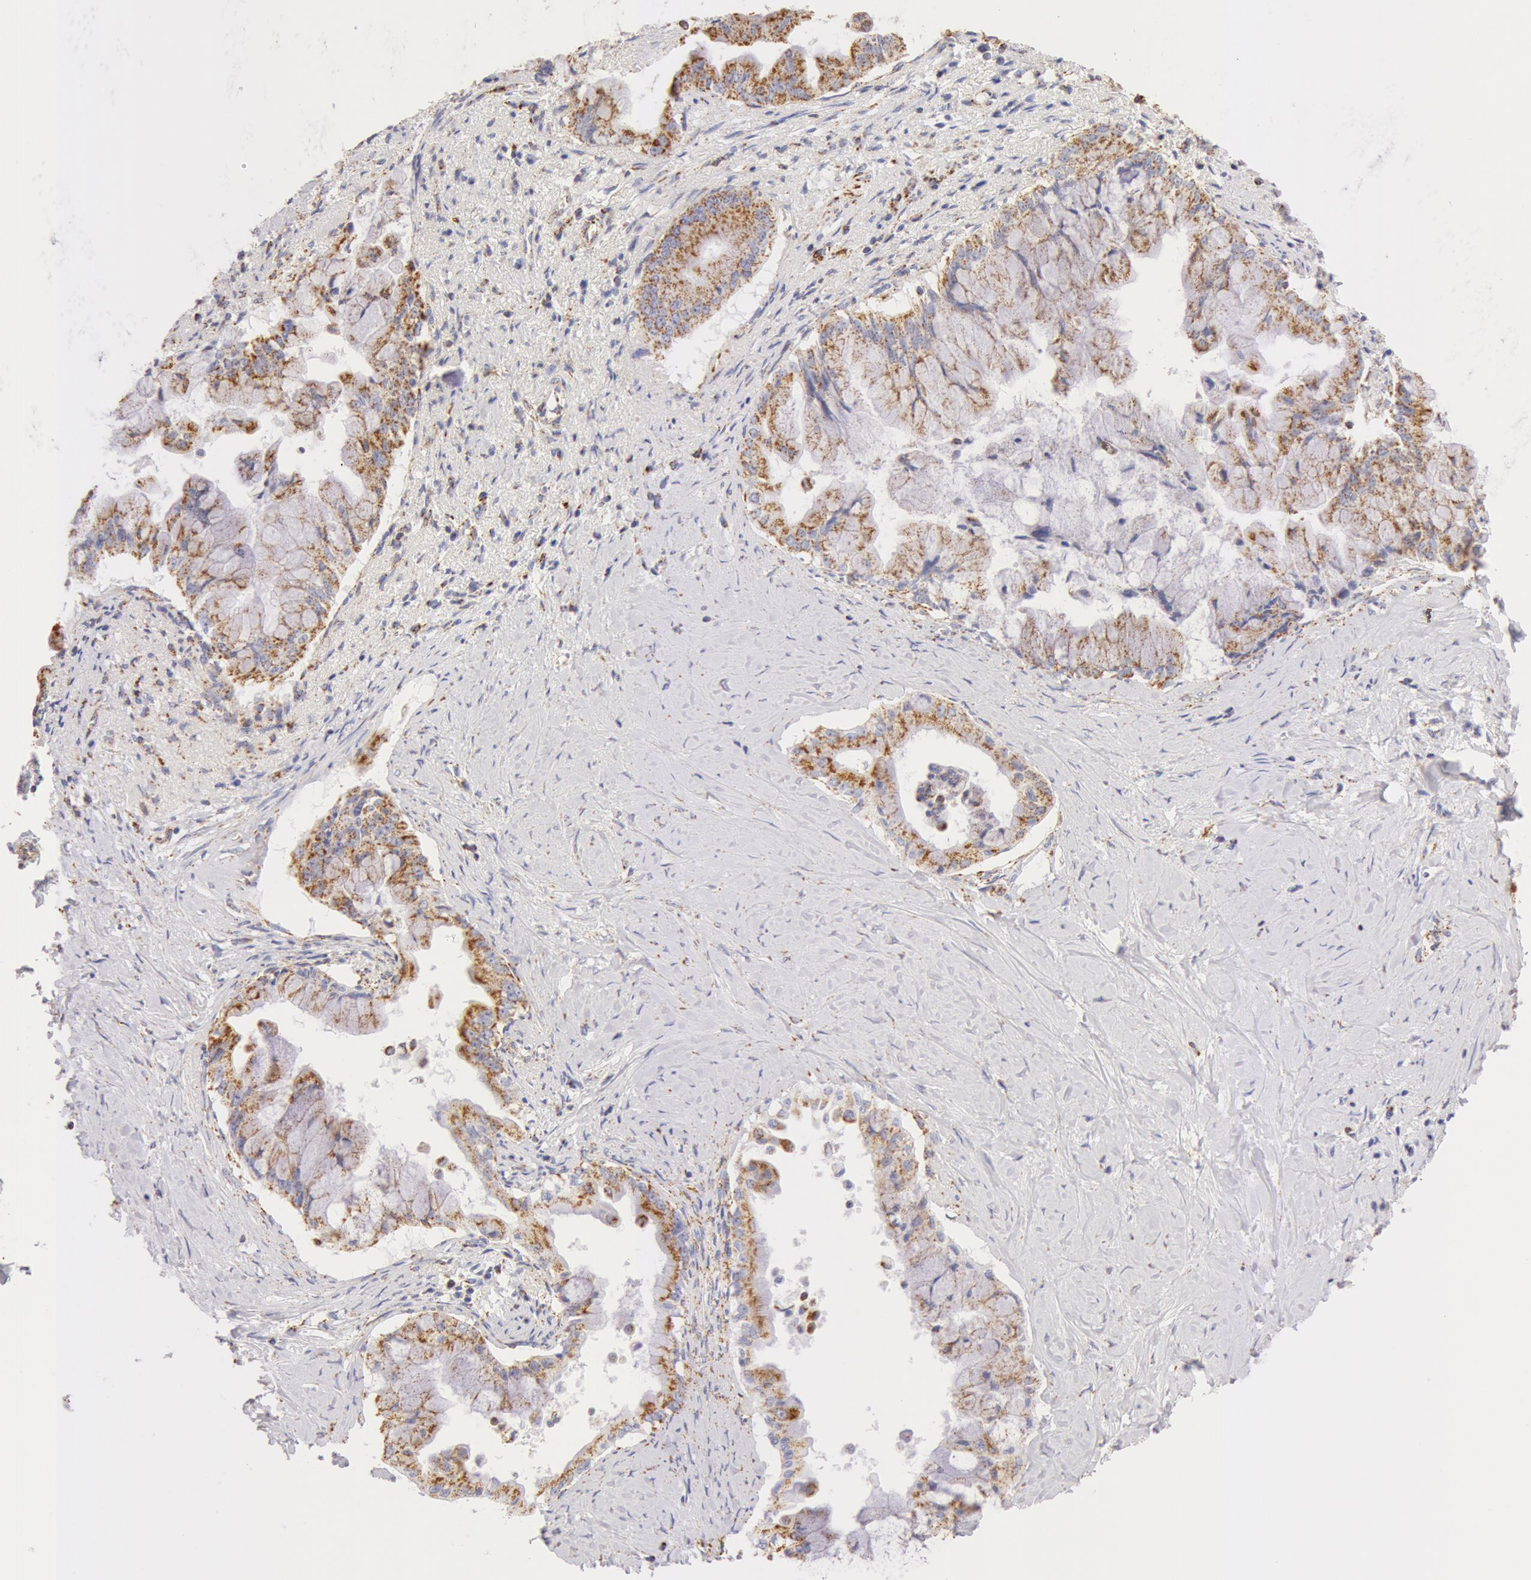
{"staining": {"intensity": "moderate", "quantity": "25%-75%", "location": "cytoplasmic/membranous"}, "tissue": "pancreatic cancer", "cell_type": "Tumor cells", "image_type": "cancer", "snomed": [{"axis": "morphology", "description": "Adenocarcinoma, NOS"}, {"axis": "topography", "description": "Pancreas"}], "caption": "A micrograph showing moderate cytoplasmic/membranous positivity in approximately 25%-75% of tumor cells in pancreatic adenocarcinoma, as visualized by brown immunohistochemical staining.", "gene": "ATP5F1B", "patient": {"sex": "male", "age": 59}}